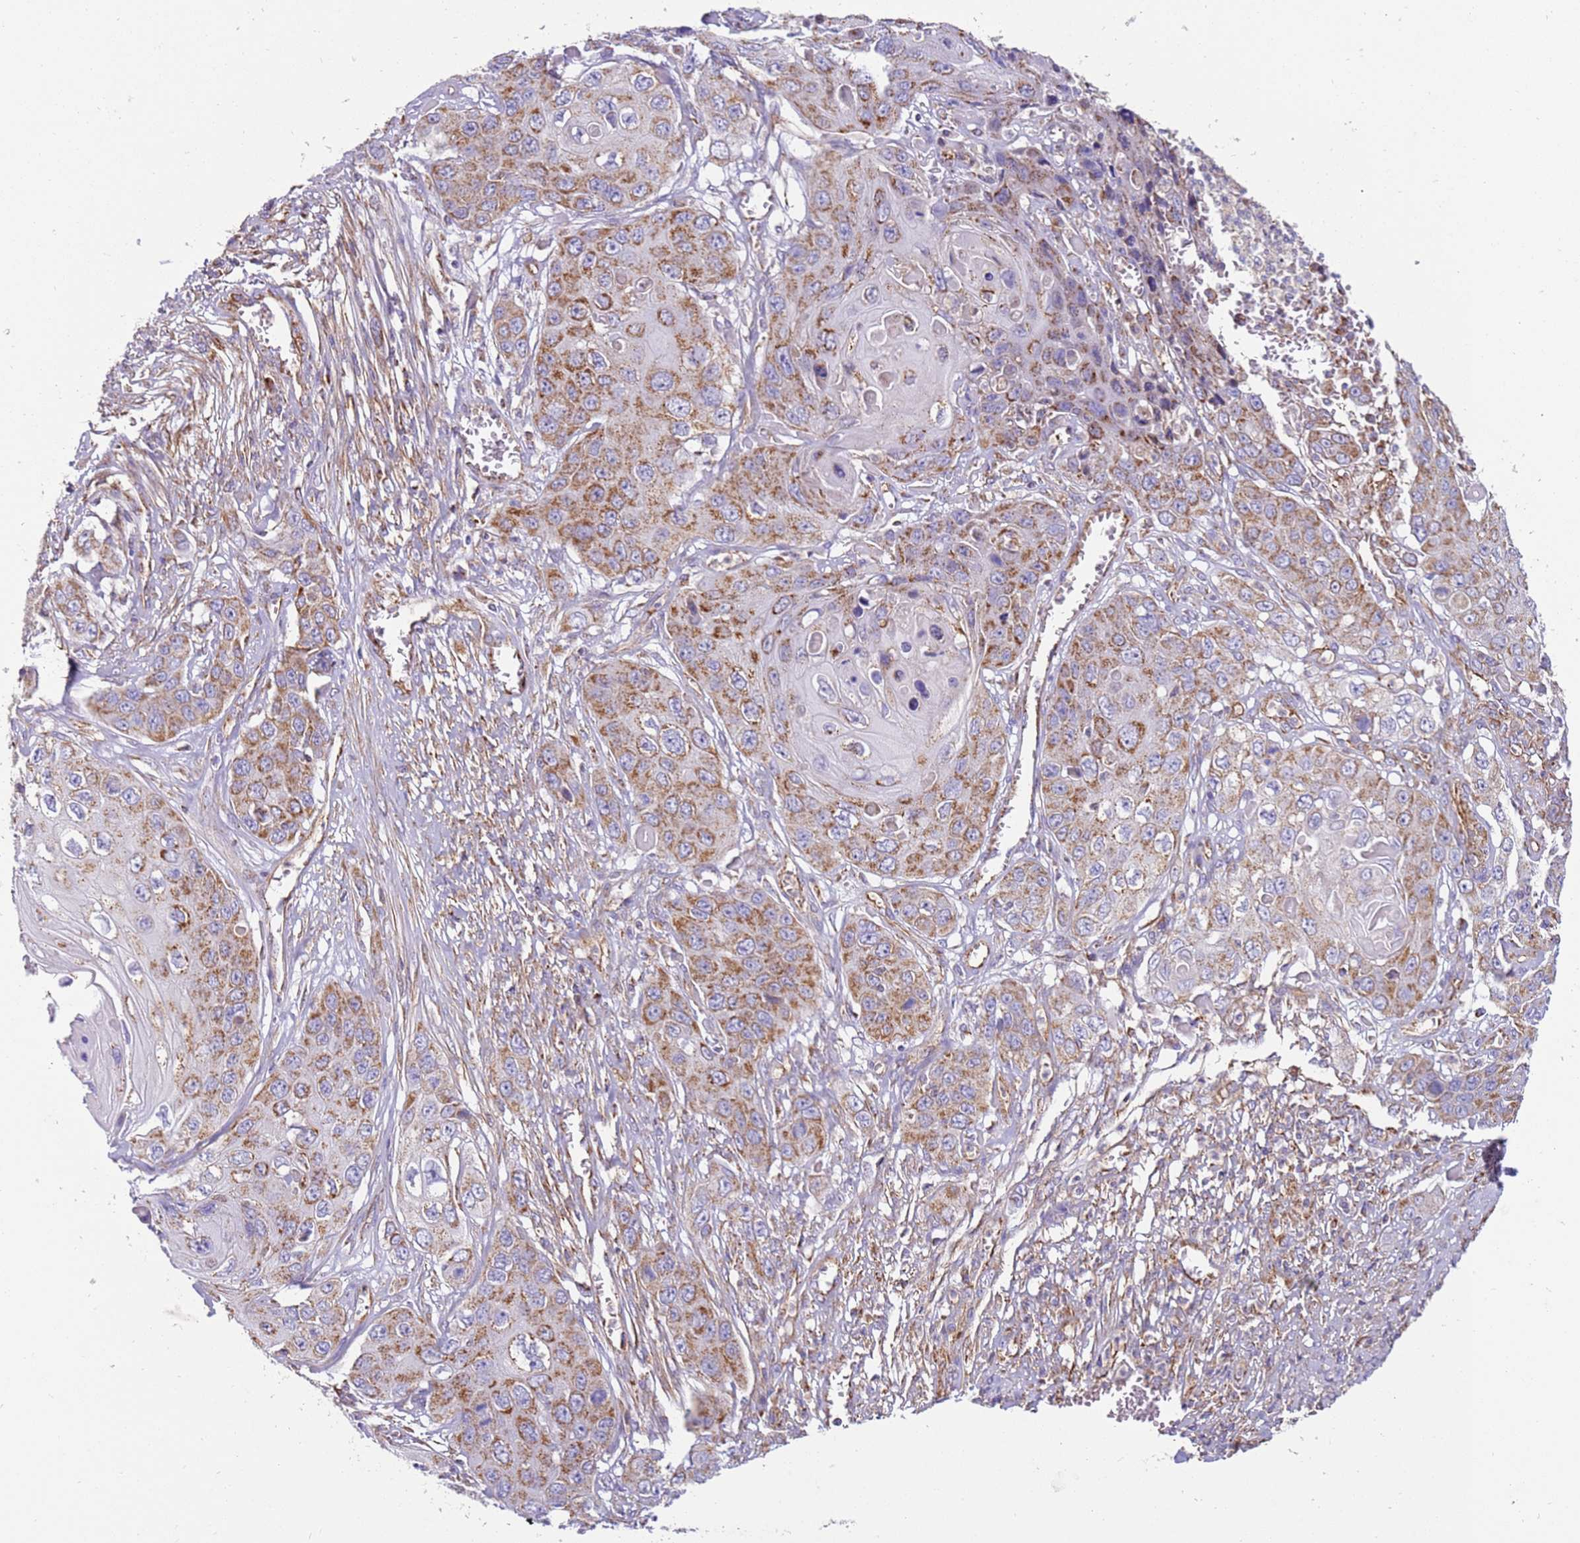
{"staining": {"intensity": "moderate", "quantity": ">75%", "location": "cytoplasmic/membranous"}, "tissue": "skin cancer", "cell_type": "Tumor cells", "image_type": "cancer", "snomed": [{"axis": "morphology", "description": "Squamous cell carcinoma, NOS"}, {"axis": "topography", "description": "Skin"}], "caption": "Skin cancer stained for a protein reveals moderate cytoplasmic/membranous positivity in tumor cells. The staining is performed using DAB (3,3'-diaminobenzidine) brown chromogen to label protein expression. The nuclei are counter-stained blue using hematoxylin.", "gene": "MRPL20", "patient": {"sex": "male", "age": 55}}